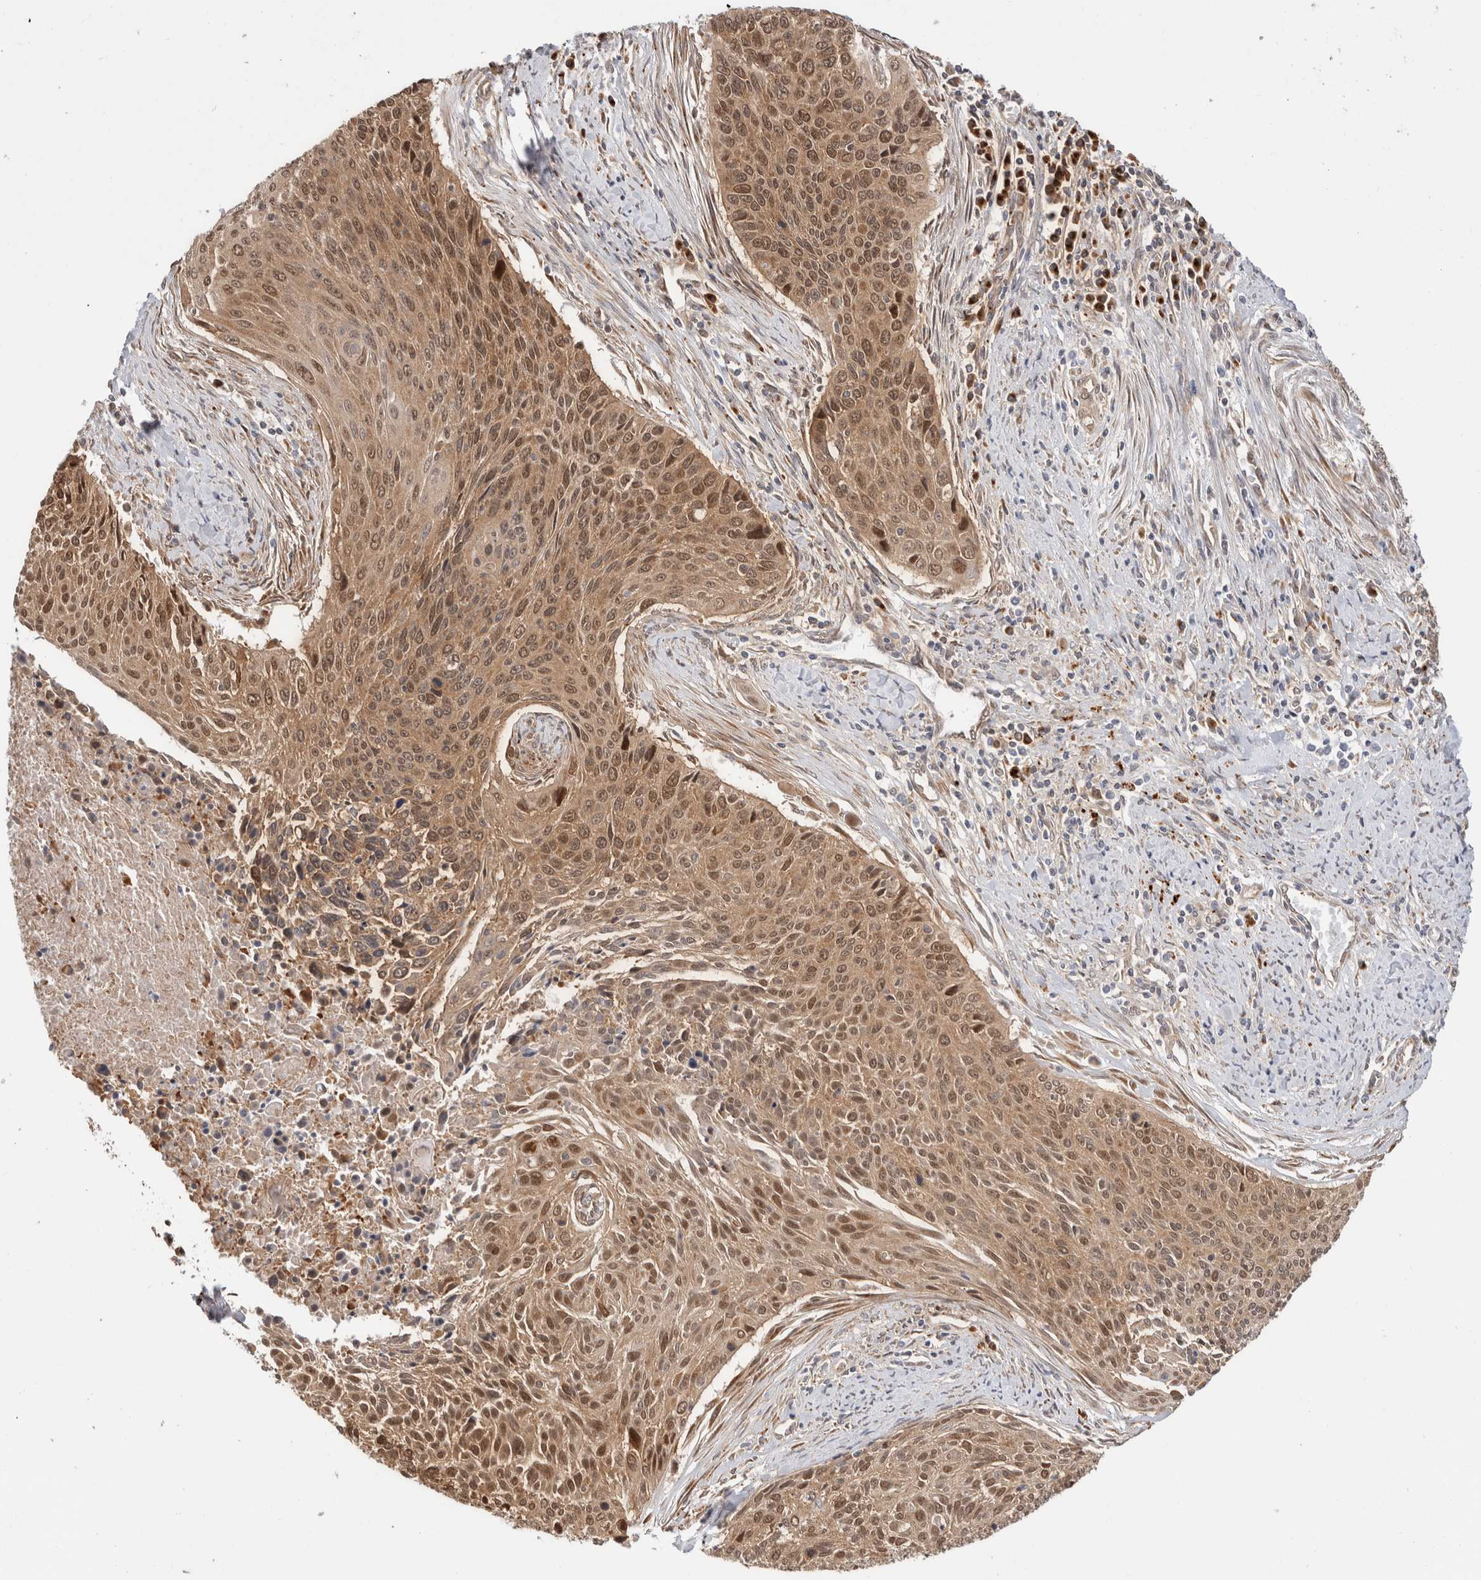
{"staining": {"intensity": "moderate", "quantity": ">75%", "location": "cytoplasmic/membranous,nuclear"}, "tissue": "cervical cancer", "cell_type": "Tumor cells", "image_type": "cancer", "snomed": [{"axis": "morphology", "description": "Squamous cell carcinoma, NOS"}, {"axis": "topography", "description": "Cervix"}], "caption": "Immunohistochemical staining of cervical squamous cell carcinoma shows medium levels of moderate cytoplasmic/membranous and nuclear protein staining in about >75% of tumor cells. (DAB (3,3'-diaminobenzidine) IHC, brown staining for protein, blue staining for nuclei).", "gene": "ACTL9", "patient": {"sex": "female", "age": 55}}